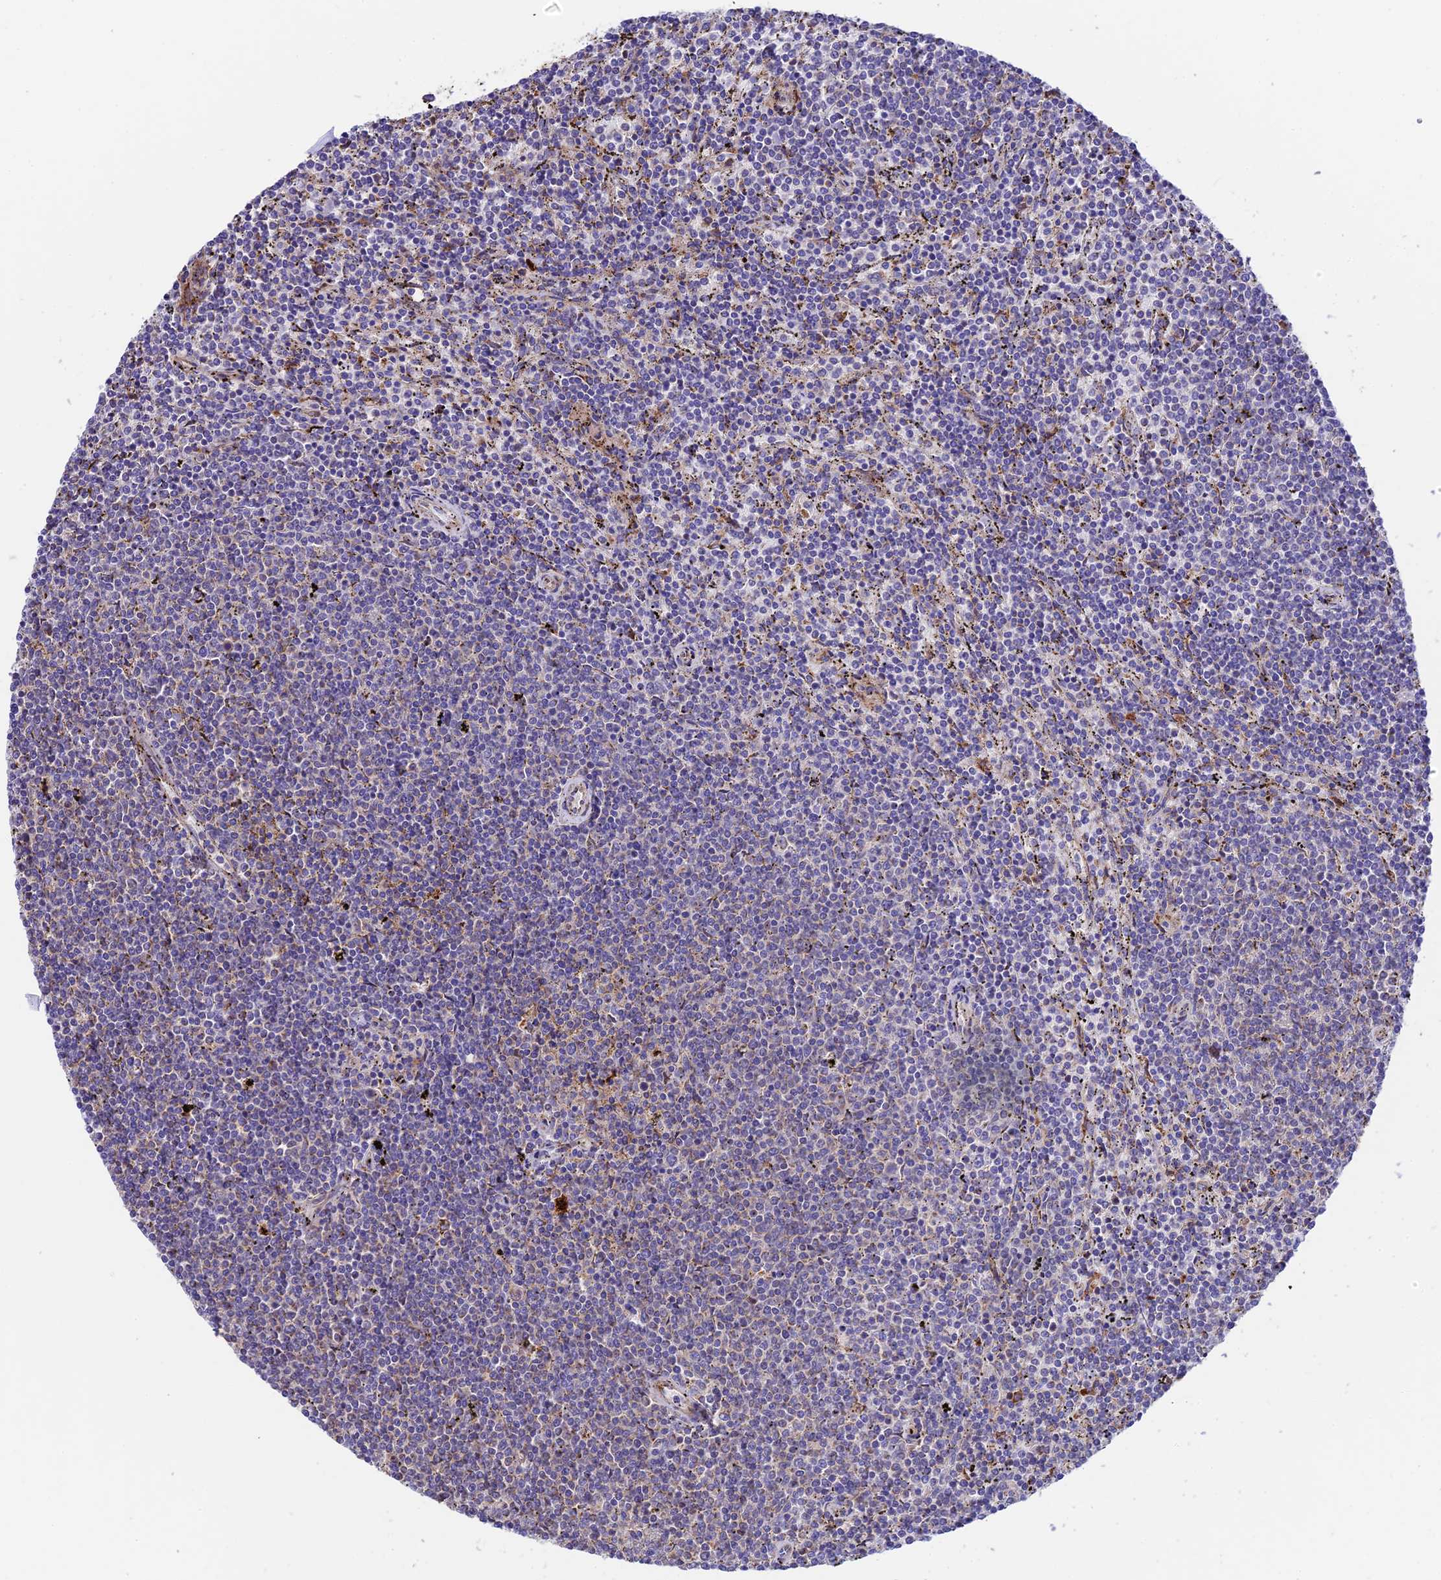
{"staining": {"intensity": "negative", "quantity": "none", "location": "none"}, "tissue": "lymphoma", "cell_type": "Tumor cells", "image_type": "cancer", "snomed": [{"axis": "morphology", "description": "Malignant lymphoma, non-Hodgkin's type, Low grade"}, {"axis": "topography", "description": "Spleen"}], "caption": "Immunohistochemistry (IHC) histopathology image of neoplastic tissue: human lymphoma stained with DAB exhibits no significant protein positivity in tumor cells.", "gene": "VPS13C", "patient": {"sex": "female", "age": 50}}